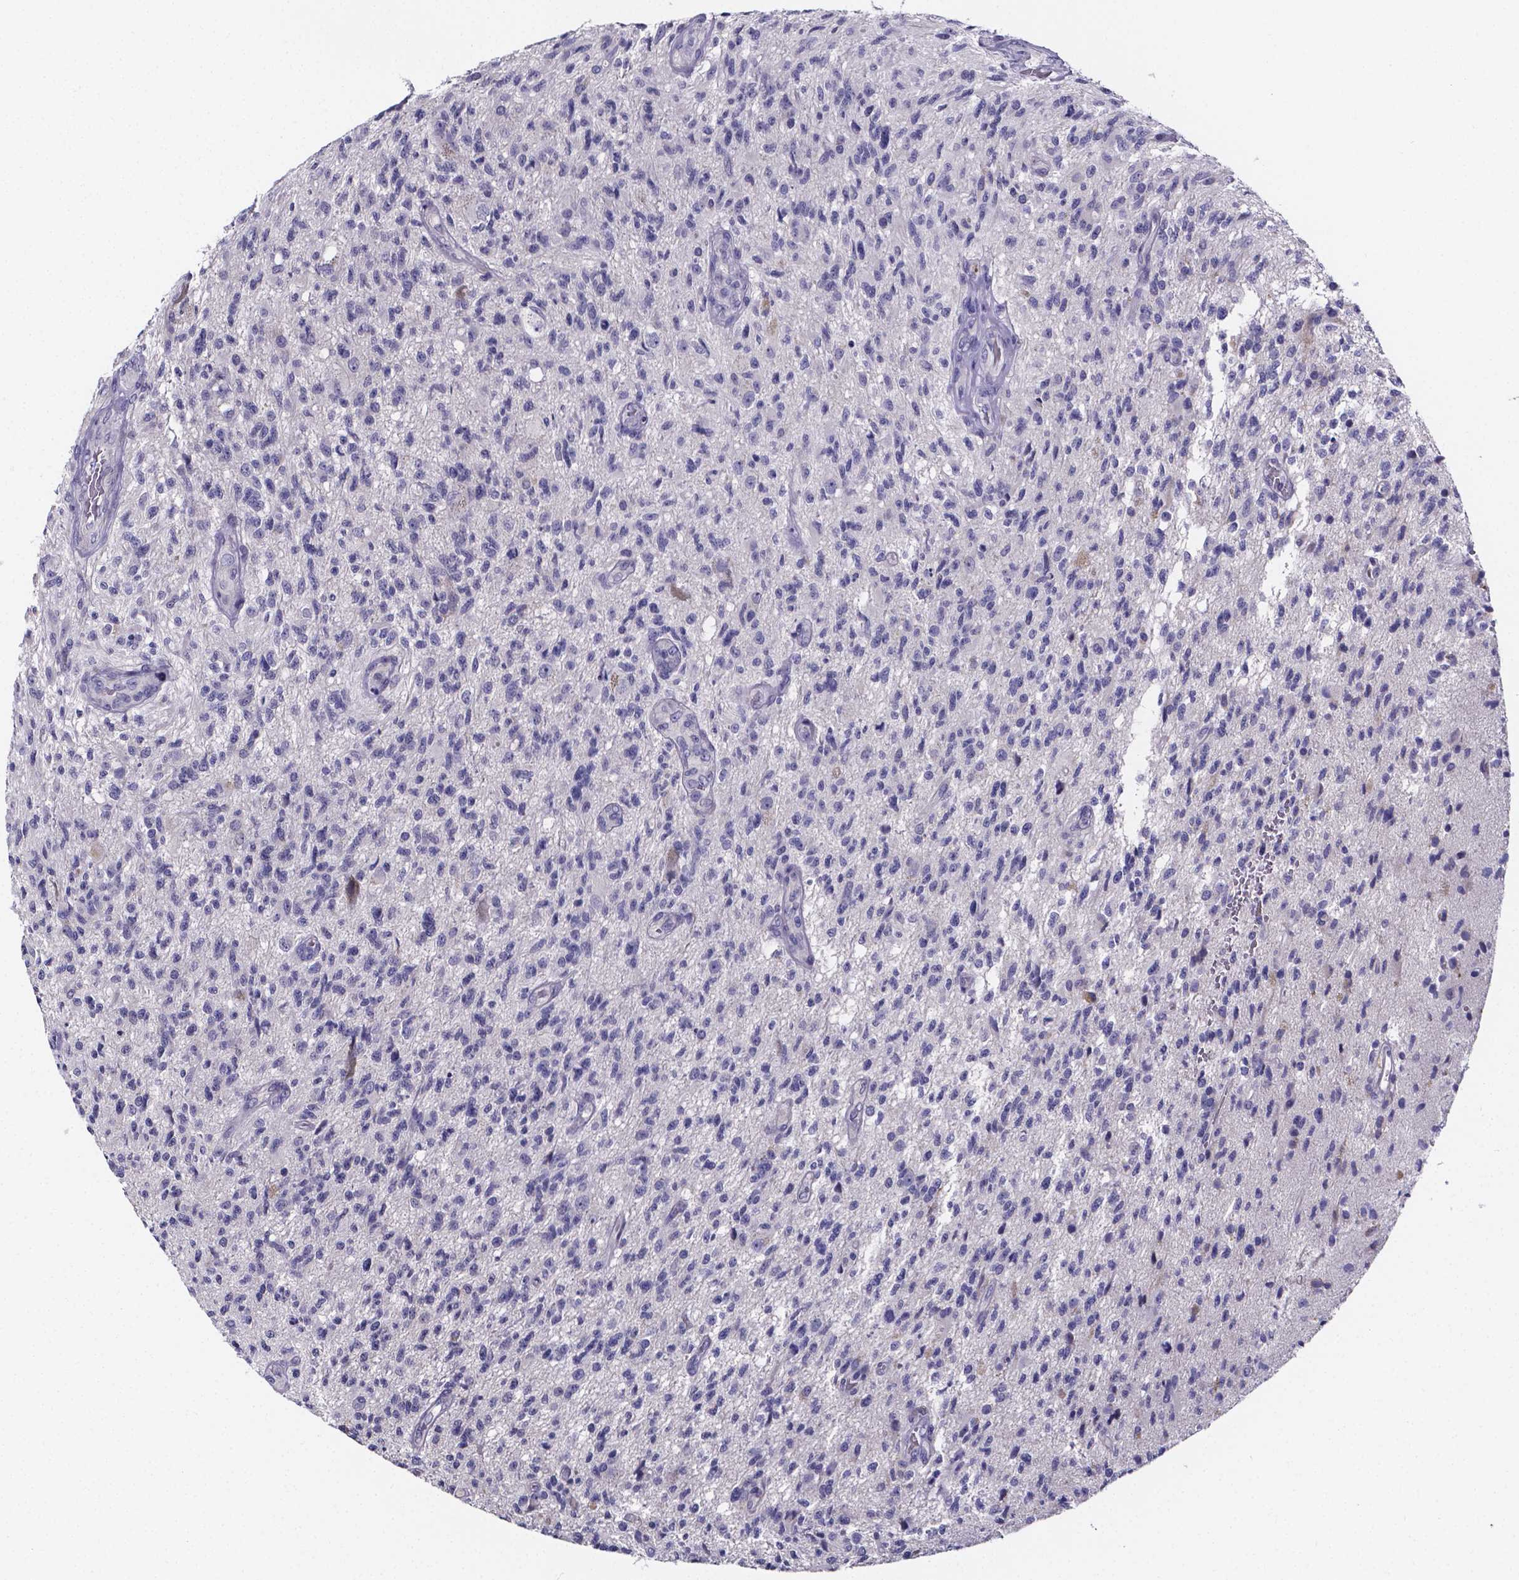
{"staining": {"intensity": "negative", "quantity": "none", "location": "none"}, "tissue": "glioma", "cell_type": "Tumor cells", "image_type": "cancer", "snomed": [{"axis": "morphology", "description": "Glioma, malignant, High grade"}, {"axis": "topography", "description": "Brain"}], "caption": "DAB (3,3'-diaminobenzidine) immunohistochemical staining of glioma demonstrates no significant expression in tumor cells. Nuclei are stained in blue.", "gene": "IZUMO1", "patient": {"sex": "male", "age": 56}}